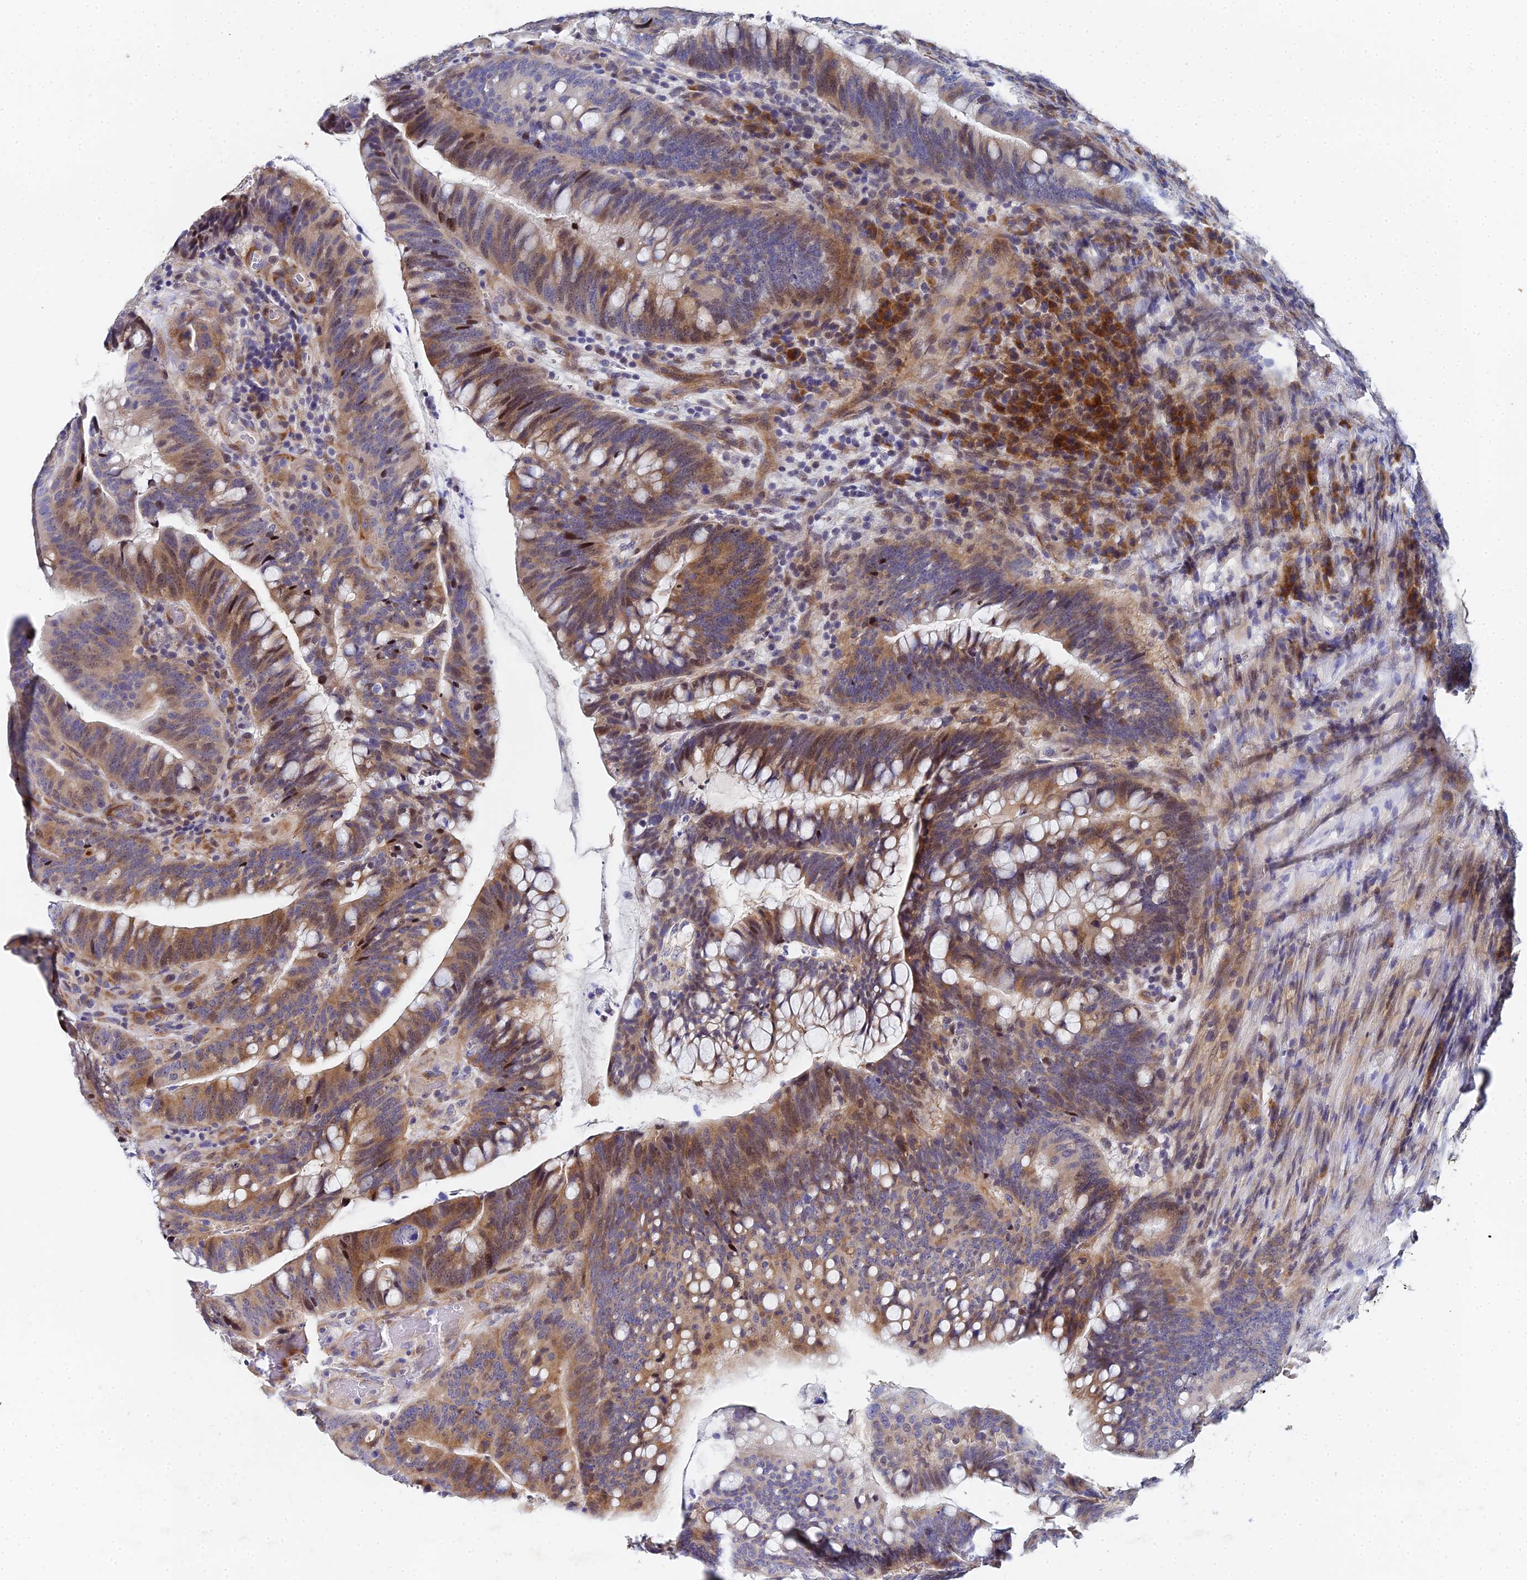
{"staining": {"intensity": "moderate", "quantity": "25%-75%", "location": "cytoplasmic/membranous,nuclear"}, "tissue": "colorectal cancer", "cell_type": "Tumor cells", "image_type": "cancer", "snomed": [{"axis": "morphology", "description": "Adenocarcinoma, NOS"}, {"axis": "topography", "description": "Colon"}], "caption": "Immunohistochemistry of colorectal cancer (adenocarcinoma) displays medium levels of moderate cytoplasmic/membranous and nuclear positivity in approximately 25%-75% of tumor cells. (DAB (3,3'-diaminobenzidine) IHC, brown staining for protein, blue staining for nuclei).", "gene": "ENSG00000268674", "patient": {"sex": "female", "age": 66}}